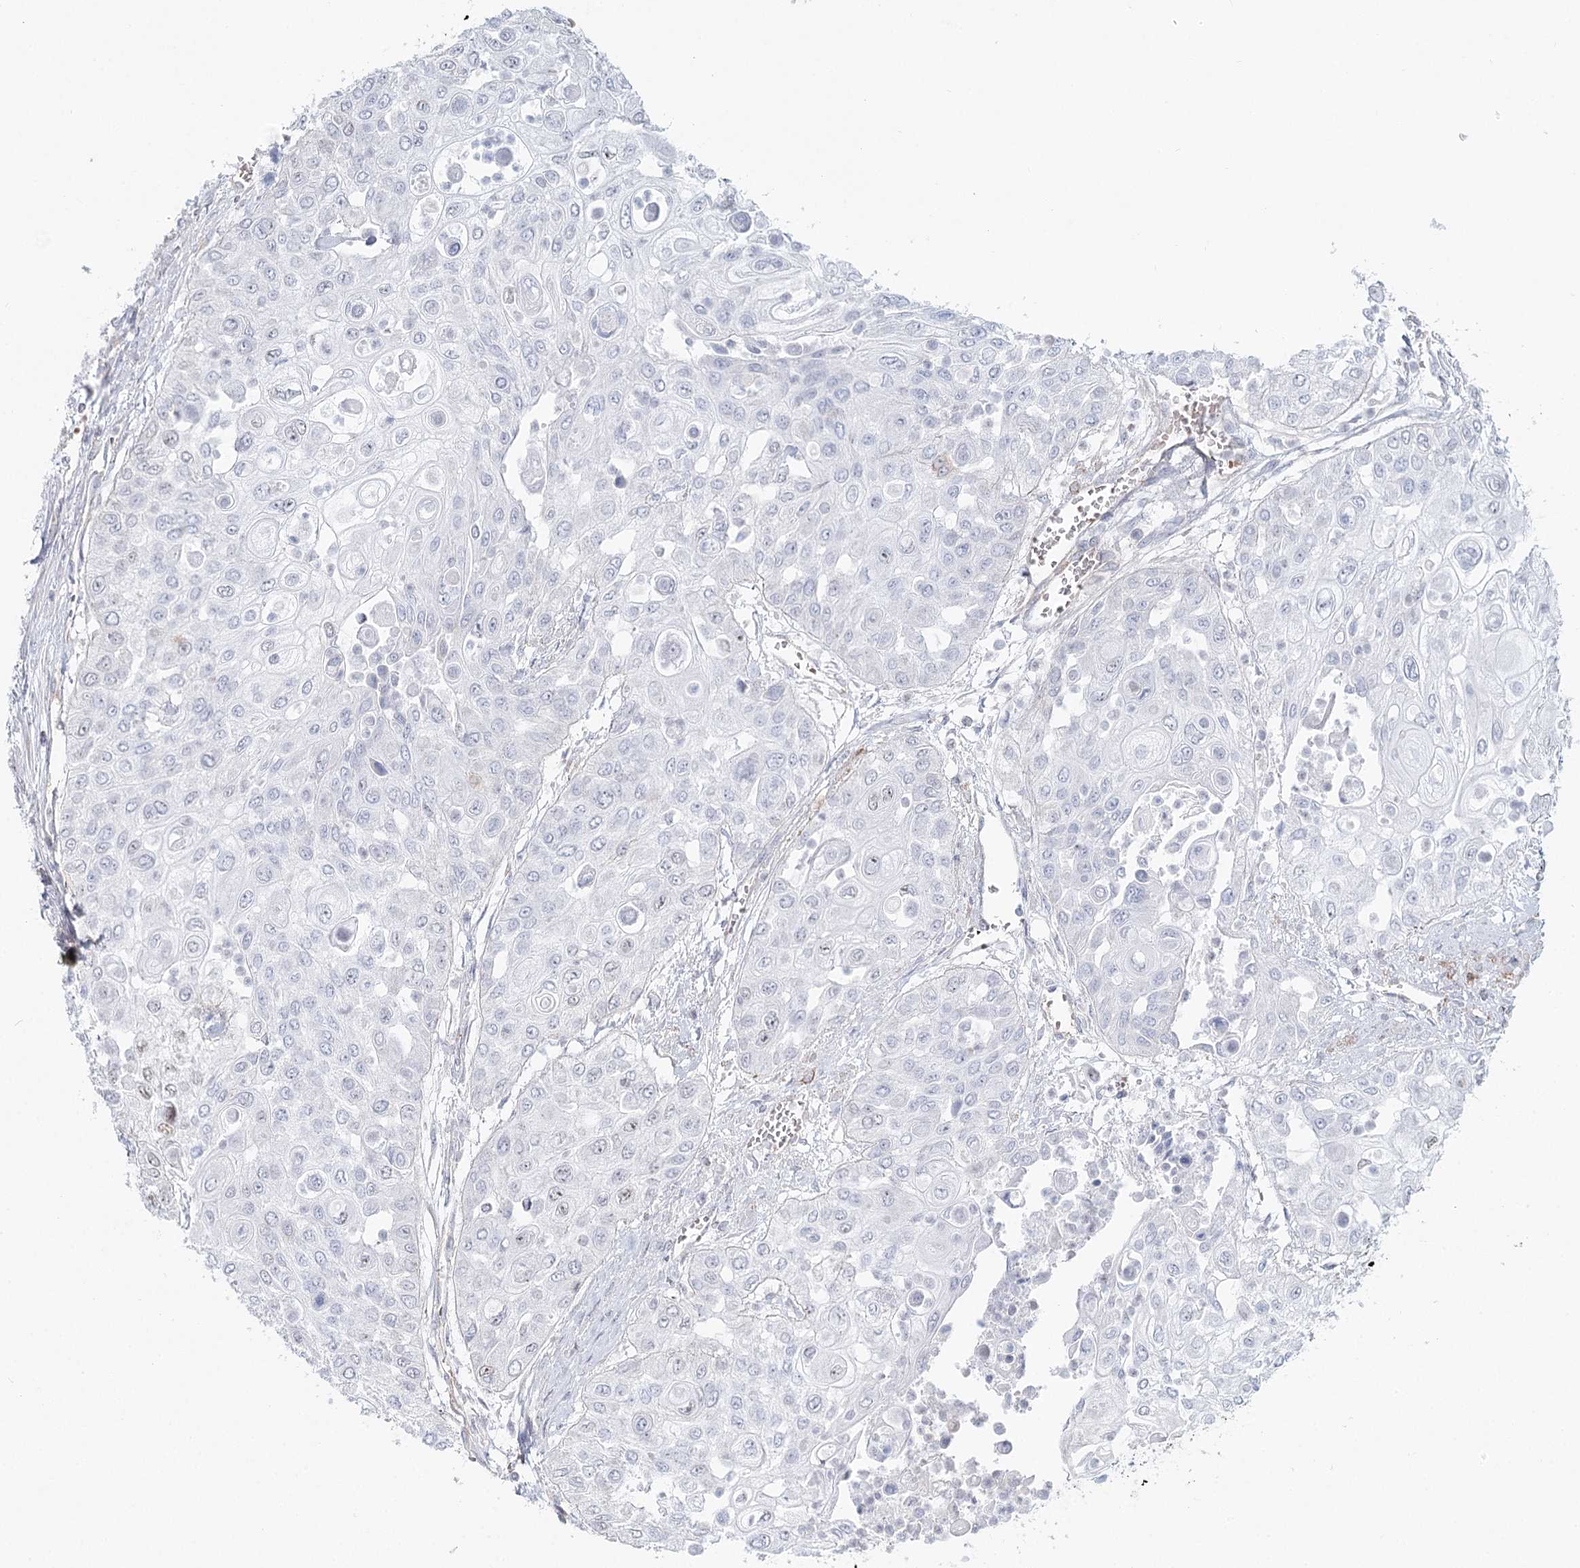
{"staining": {"intensity": "negative", "quantity": "none", "location": "none"}, "tissue": "urothelial cancer", "cell_type": "Tumor cells", "image_type": "cancer", "snomed": [{"axis": "morphology", "description": "Urothelial carcinoma, High grade"}, {"axis": "topography", "description": "Urinary bladder"}], "caption": "A high-resolution image shows IHC staining of urothelial cancer, which exhibits no significant staining in tumor cells.", "gene": "ZFYVE28", "patient": {"sex": "female", "age": 79}}